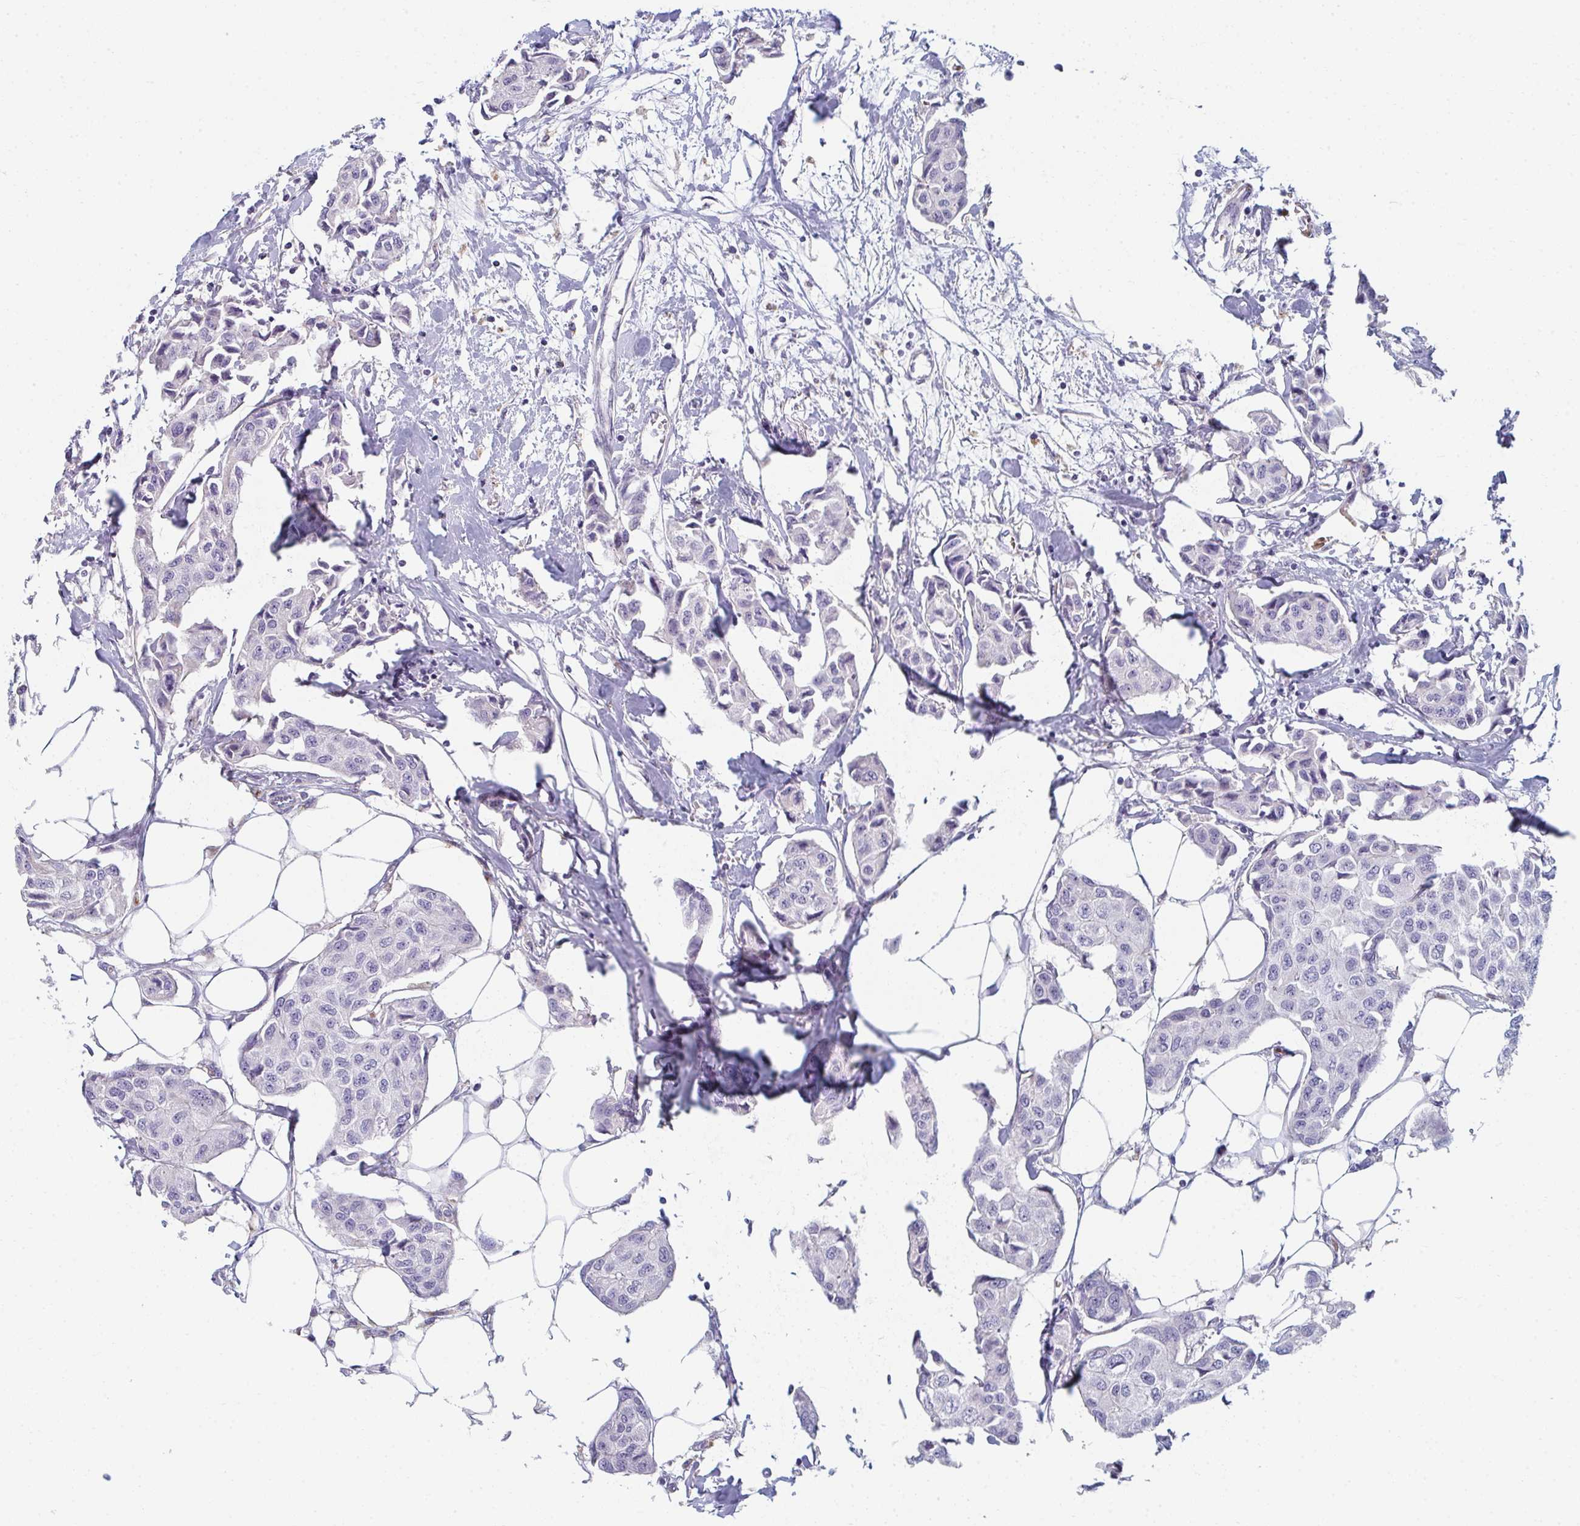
{"staining": {"intensity": "negative", "quantity": "none", "location": "none"}, "tissue": "breast cancer", "cell_type": "Tumor cells", "image_type": "cancer", "snomed": [{"axis": "morphology", "description": "Duct carcinoma"}, {"axis": "topography", "description": "Breast"}, {"axis": "topography", "description": "Lymph node"}], "caption": "This photomicrograph is of breast invasive ductal carcinoma stained with immunohistochemistry (IHC) to label a protein in brown with the nuclei are counter-stained blue. There is no positivity in tumor cells. Nuclei are stained in blue.", "gene": "EIF1AD", "patient": {"sex": "female", "age": 80}}